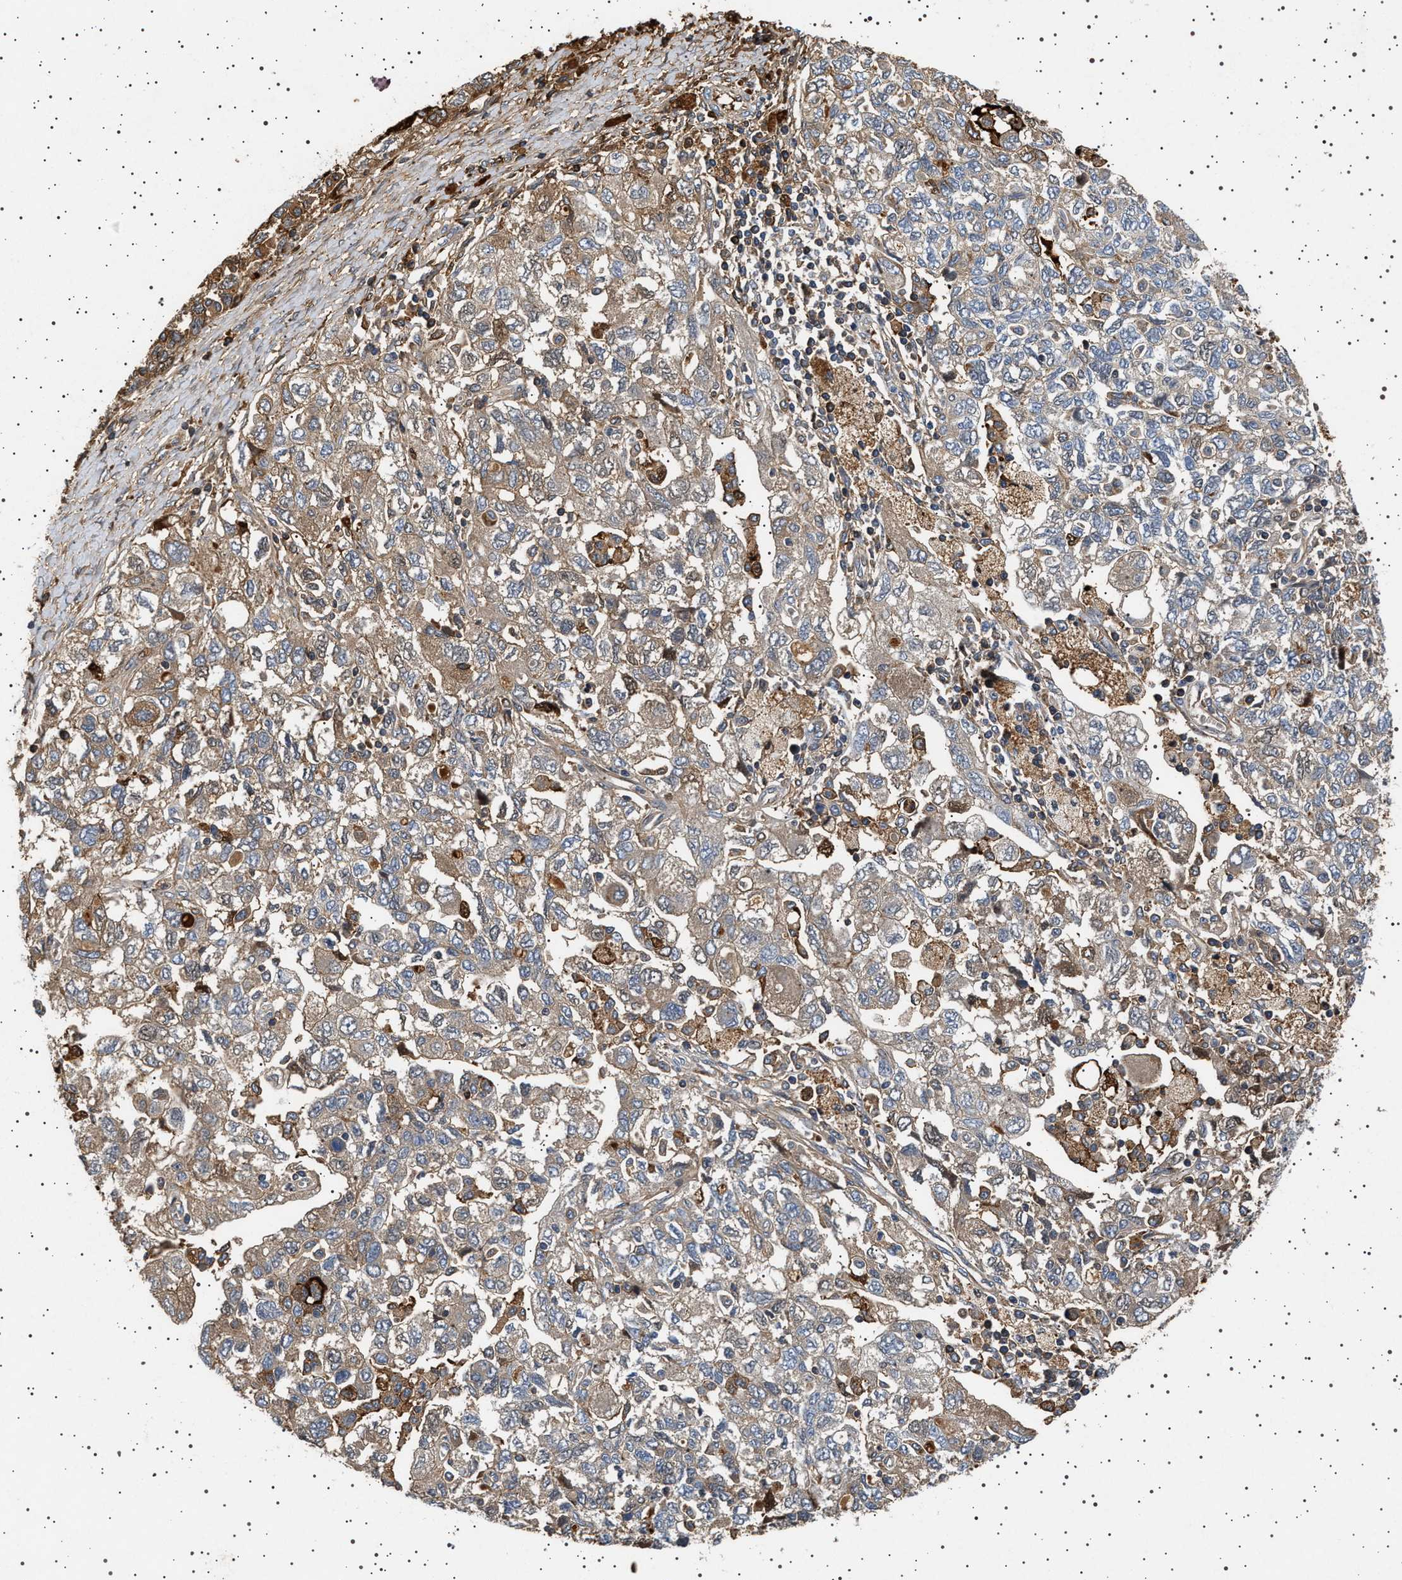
{"staining": {"intensity": "moderate", "quantity": "25%-75%", "location": "cytoplasmic/membranous"}, "tissue": "ovarian cancer", "cell_type": "Tumor cells", "image_type": "cancer", "snomed": [{"axis": "morphology", "description": "Carcinoma, NOS"}, {"axis": "morphology", "description": "Cystadenocarcinoma, serous, NOS"}, {"axis": "topography", "description": "Ovary"}], "caption": "Ovarian cancer (carcinoma) stained for a protein exhibits moderate cytoplasmic/membranous positivity in tumor cells.", "gene": "FICD", "patient": {"sex": "female", "age": 69}}